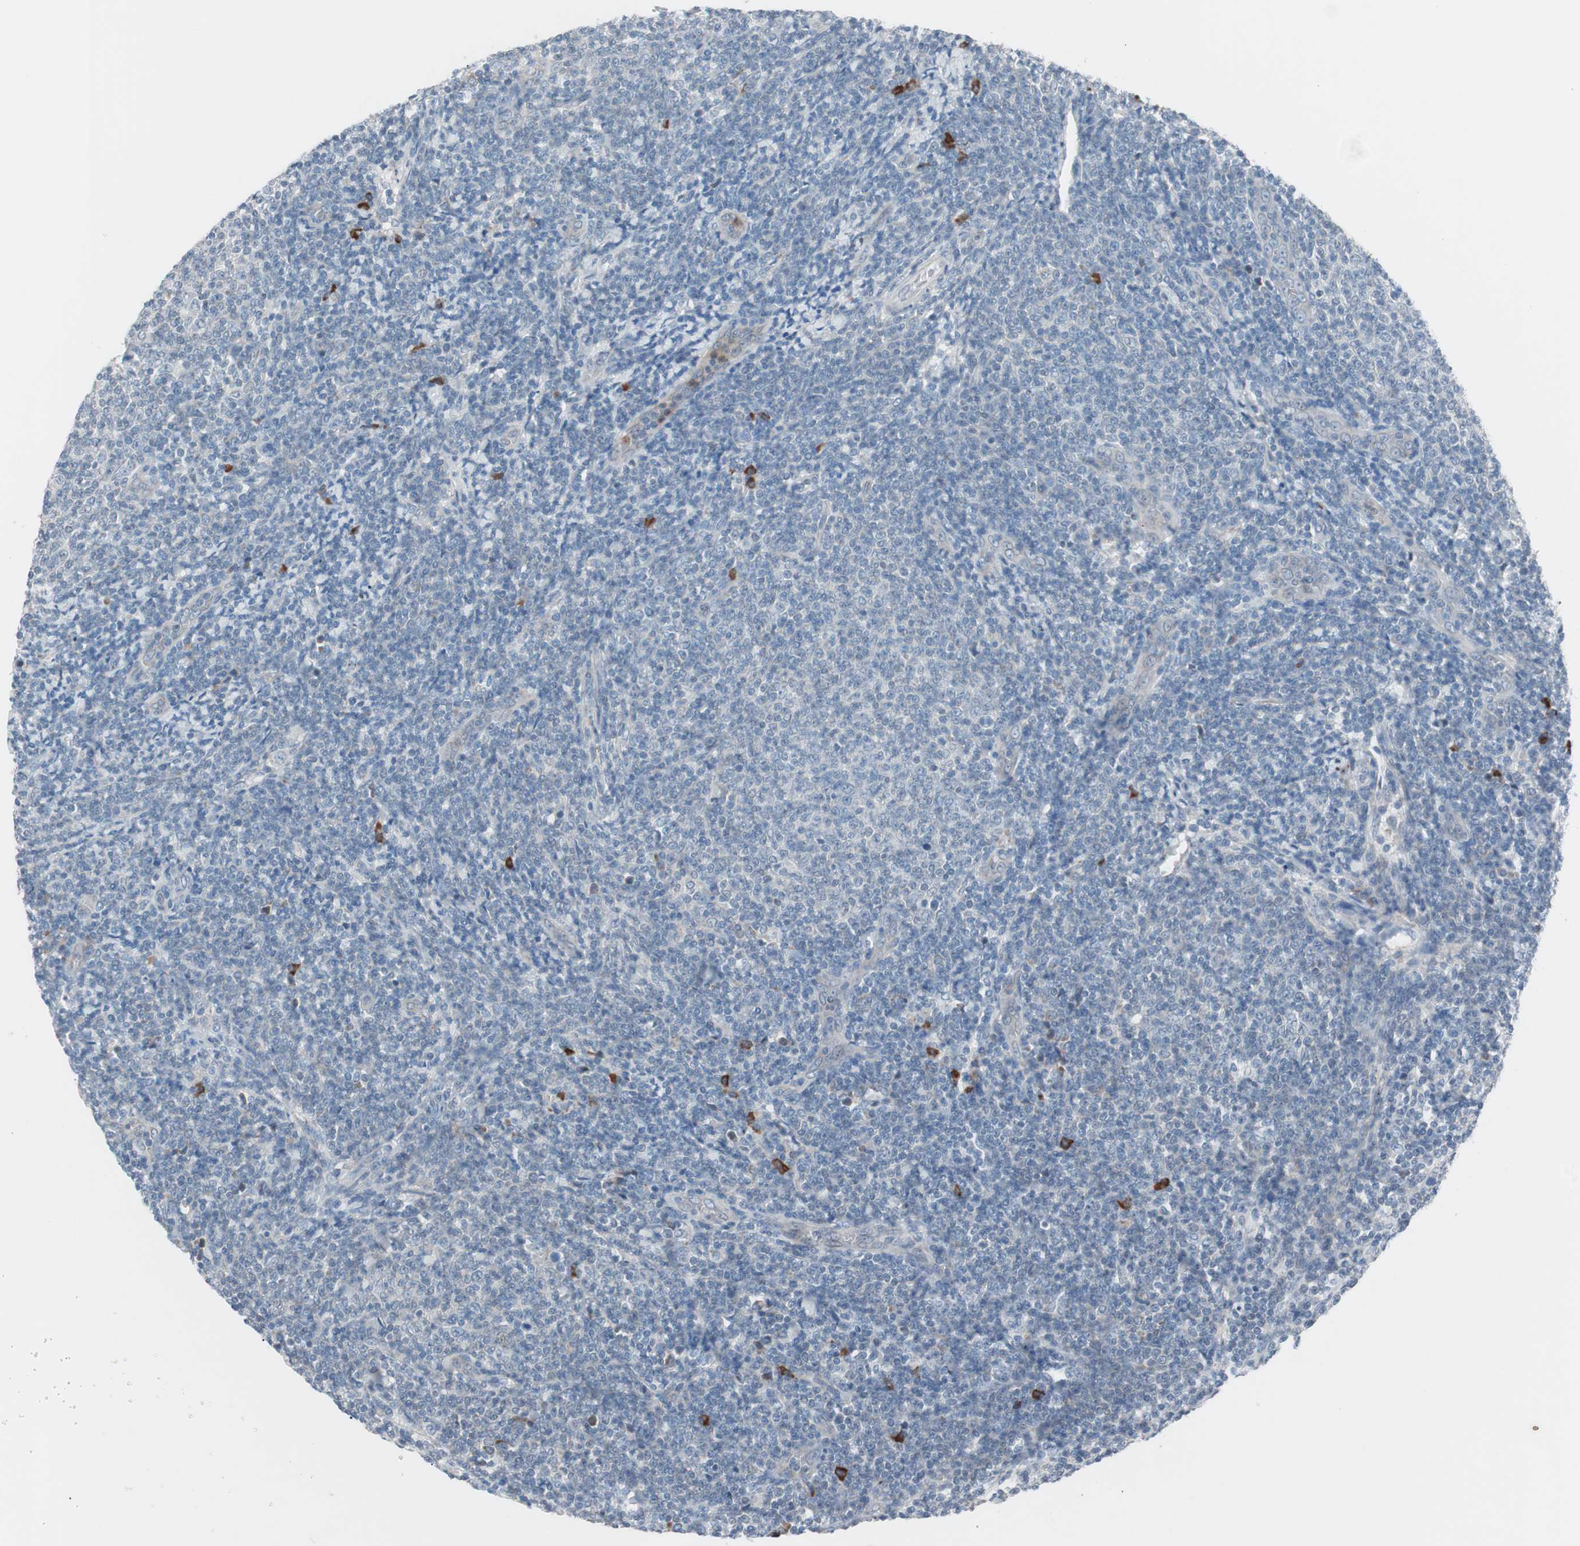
{"staining": {"intensity": "strong", "quantity": "<25%", "location": "cytoplasmic/membranous"}, "tissue": "lymphoma", "cell_type": "Tumor cells", "image_type": "cancer", "snomed": [{"axis": "morphology", "description": "Malignant lymphoma, non-Hodgkin's type, Low grade"}, {"axis": "topography", "description": "Lymph node"}], "caption": "Strong cytoplasmic/membranous positivity for a protein is identified in approximately <25% of tumor cells of lymphoma using immunohistochemistry.", "gene": "GRB7", "patient": {"sex": "male", "age": 66}}